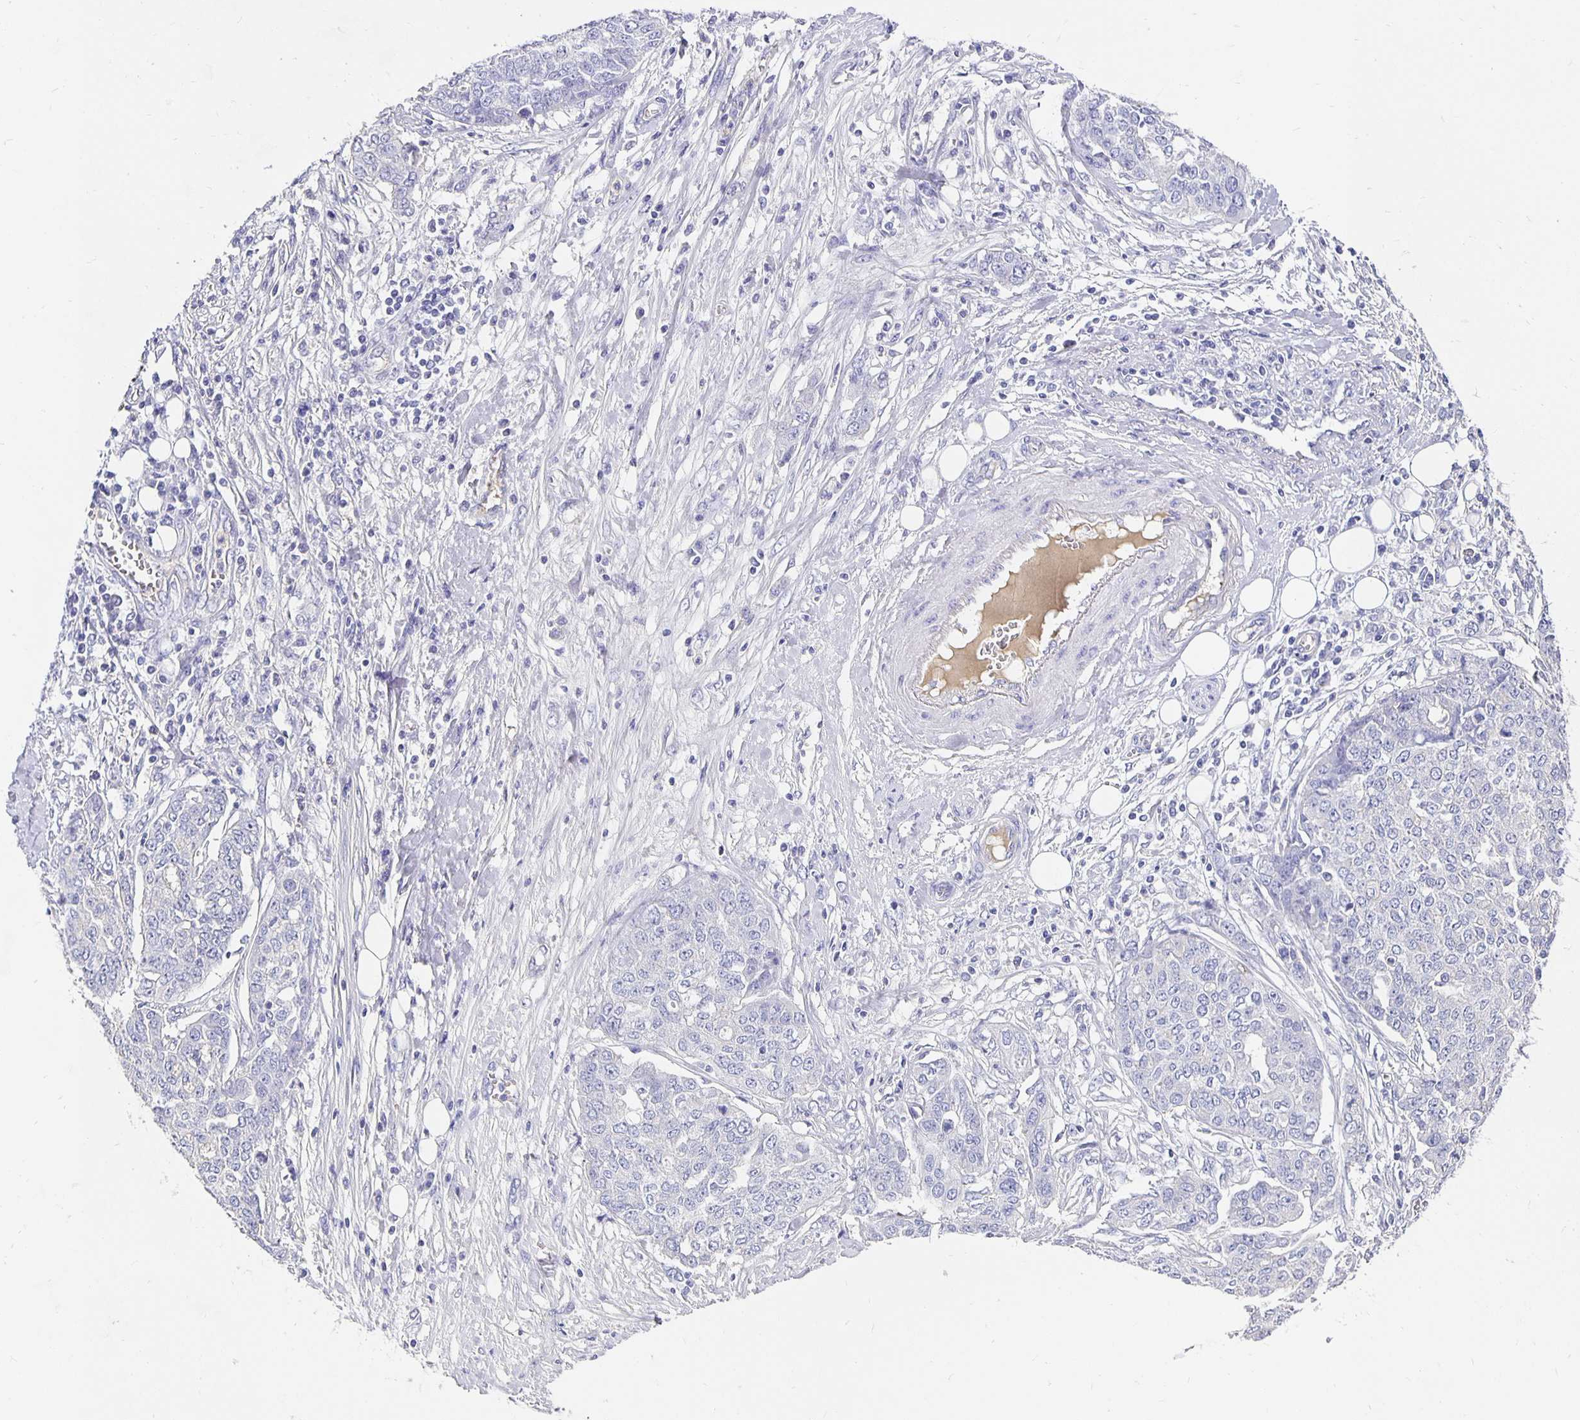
{"staining": {"intensity": "negative", "quantity": "none", "location": "none"}, "tissue": "ovarian cancer", "cell_type": "Tumor cells", "image_type": "cancer", "snomed": [{"axis": "morphology", "description": "Cystadenocarcinoma, serous, NOS"}, {"axis": "topography", "description": "Soft tissue"}, {"axis": "topography", "description": "Ovary"}], "caption": "This is an immunohistochemistry micrograph of human ovarian cancer (serous cystadenocarcinoma). There is no positivity in tumor cells.", "gene": "APOB", "patient": {"sex": "female", "age": 57}}